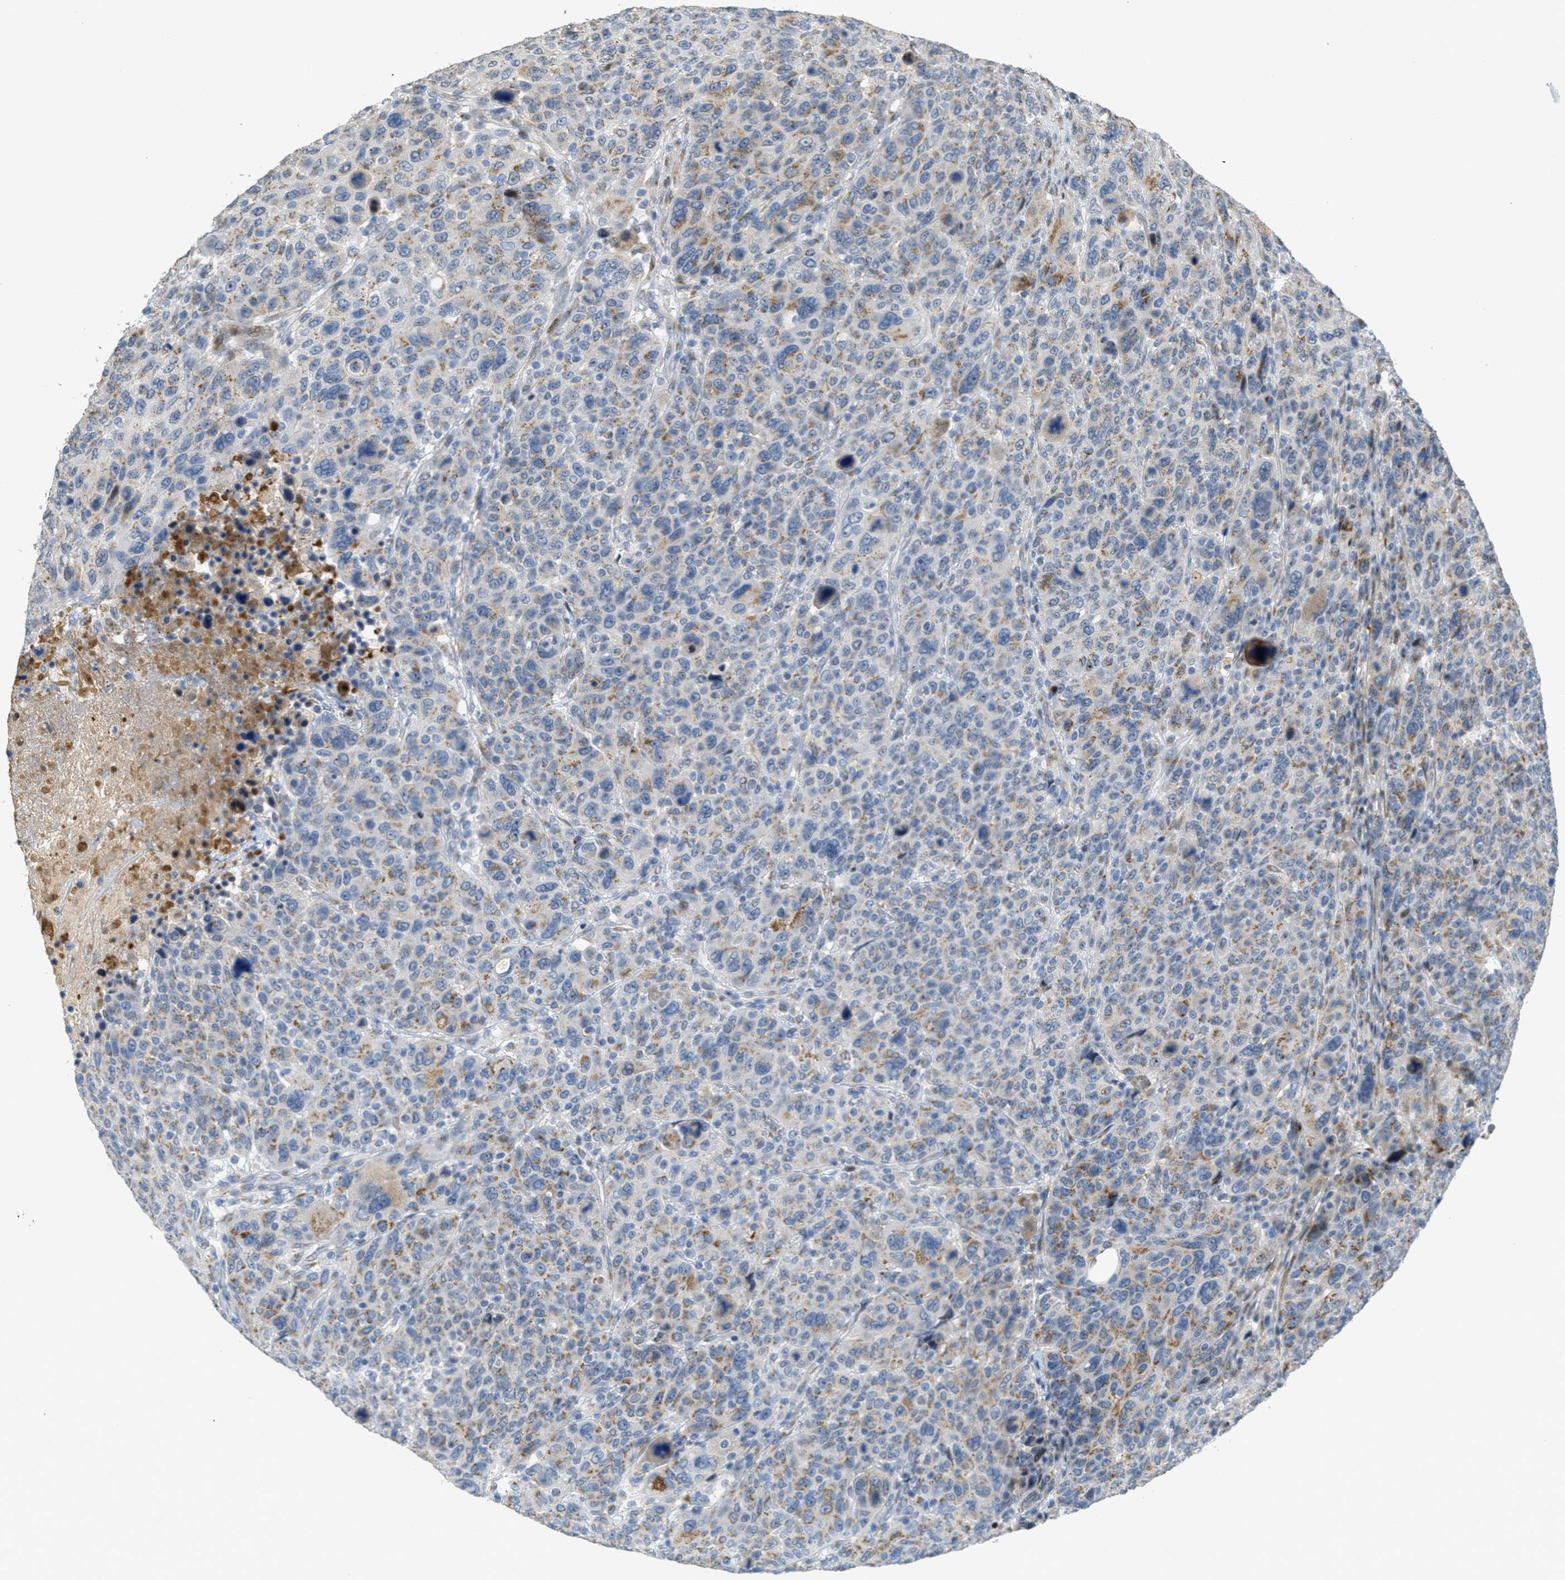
{"staining": {"intensity": "moderate", "quantity": "25%-75%", "location": "cytoplasmic/membranous"}, "tissue": "breast cancer", "cell_type": "Tumor cells", "image_type": "cancer", "snomed": [{"axis": "morphology", "description": "Duct carcinoma"}, {"axis": "topography", "description": "Breast"}], "caption": "Tumor cells demonstrate medium levels of moderate cytoplasmic/membranous expression in approximately 25%-75% of cells in breast cancer (infiltrating ductal carcinoma). The protein is shown in brown color, while the nuclei are stained blue.", "gene": "ZFPL1", "patient": {"sex": "female", "age": 37}}